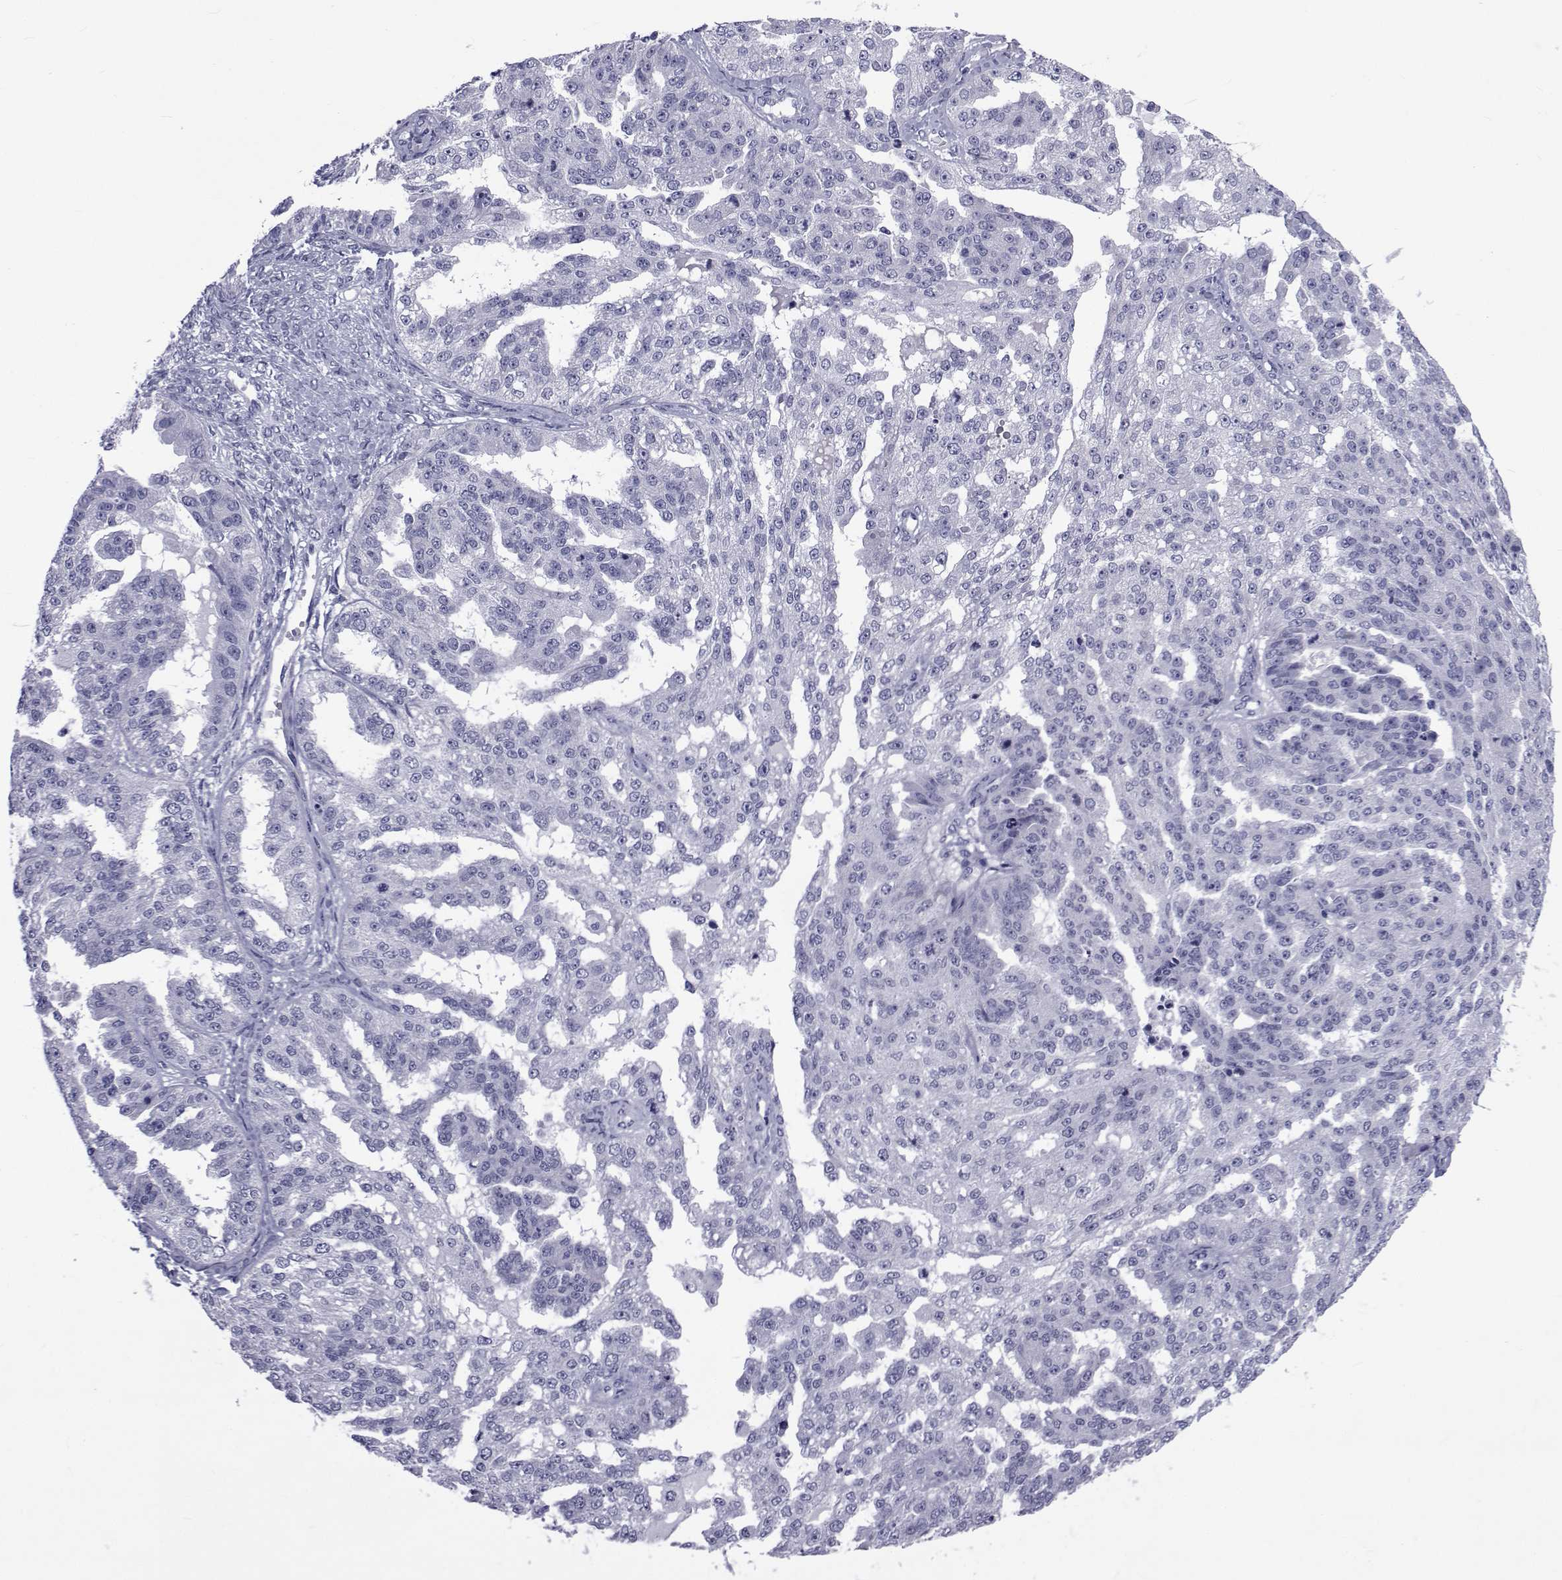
{"staining": {"intensity": "negative", "quantity": "none", "location": "none"}, "tissue": "ovarian cancer", "cell_type": "Tumor cells", "image_type": "cancer", "snomed": [{"axis": "morphology", "description": "Cystadenocarcinoma, serous, NOS"}, {"axis": "topography", "description": "Ovary"}], "caption": "Ovarian cancer (serous cystadenocarcinoma) was stained to show a protein in brown. There is no significant staining in tumor cells.", "gene": "GKAP1", "patient": {"sex": "female", "age": 58}}